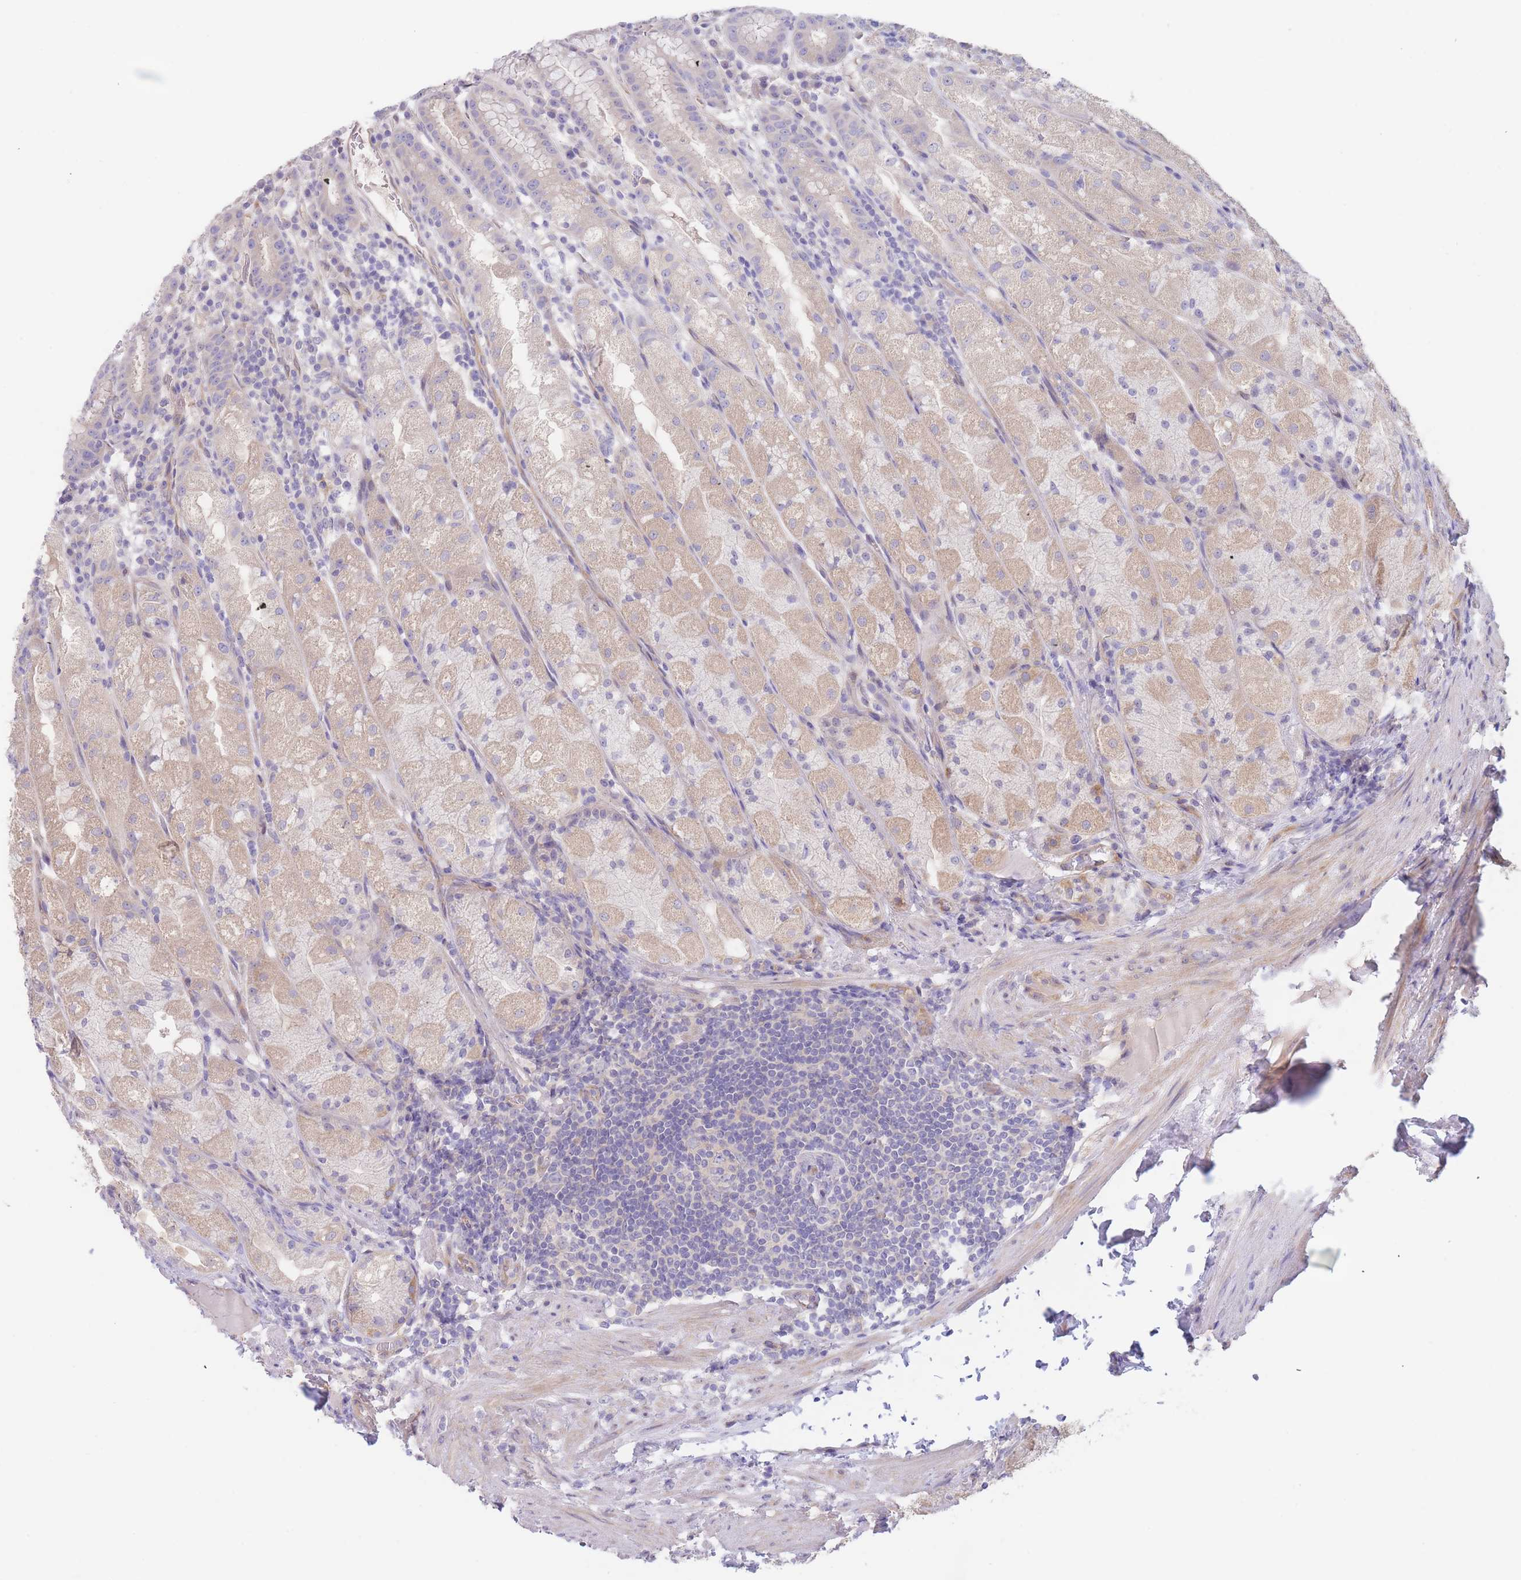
{"staining": {"intensity": "weak", "quantity": "25%-75%", "location": "cytoplasmic/membranous"}, "tissue": "stomach", "cell_type": "Glandular cells", "image_type": "normal", "snomed": [{"axis": "morphology", "description": "Normal tissue, NOS"}, {"axis": "topography", "description": "Stomach, upper"}], "caption": "Weak cytoplasmic/membranous expression for a protein is appreciated in approximately 25%-75% of glandular cells of benign stomach using immunohistochemistry (IHC).", "gene": "ZNF281", "patient": {"sex": "male", "age": 52}}